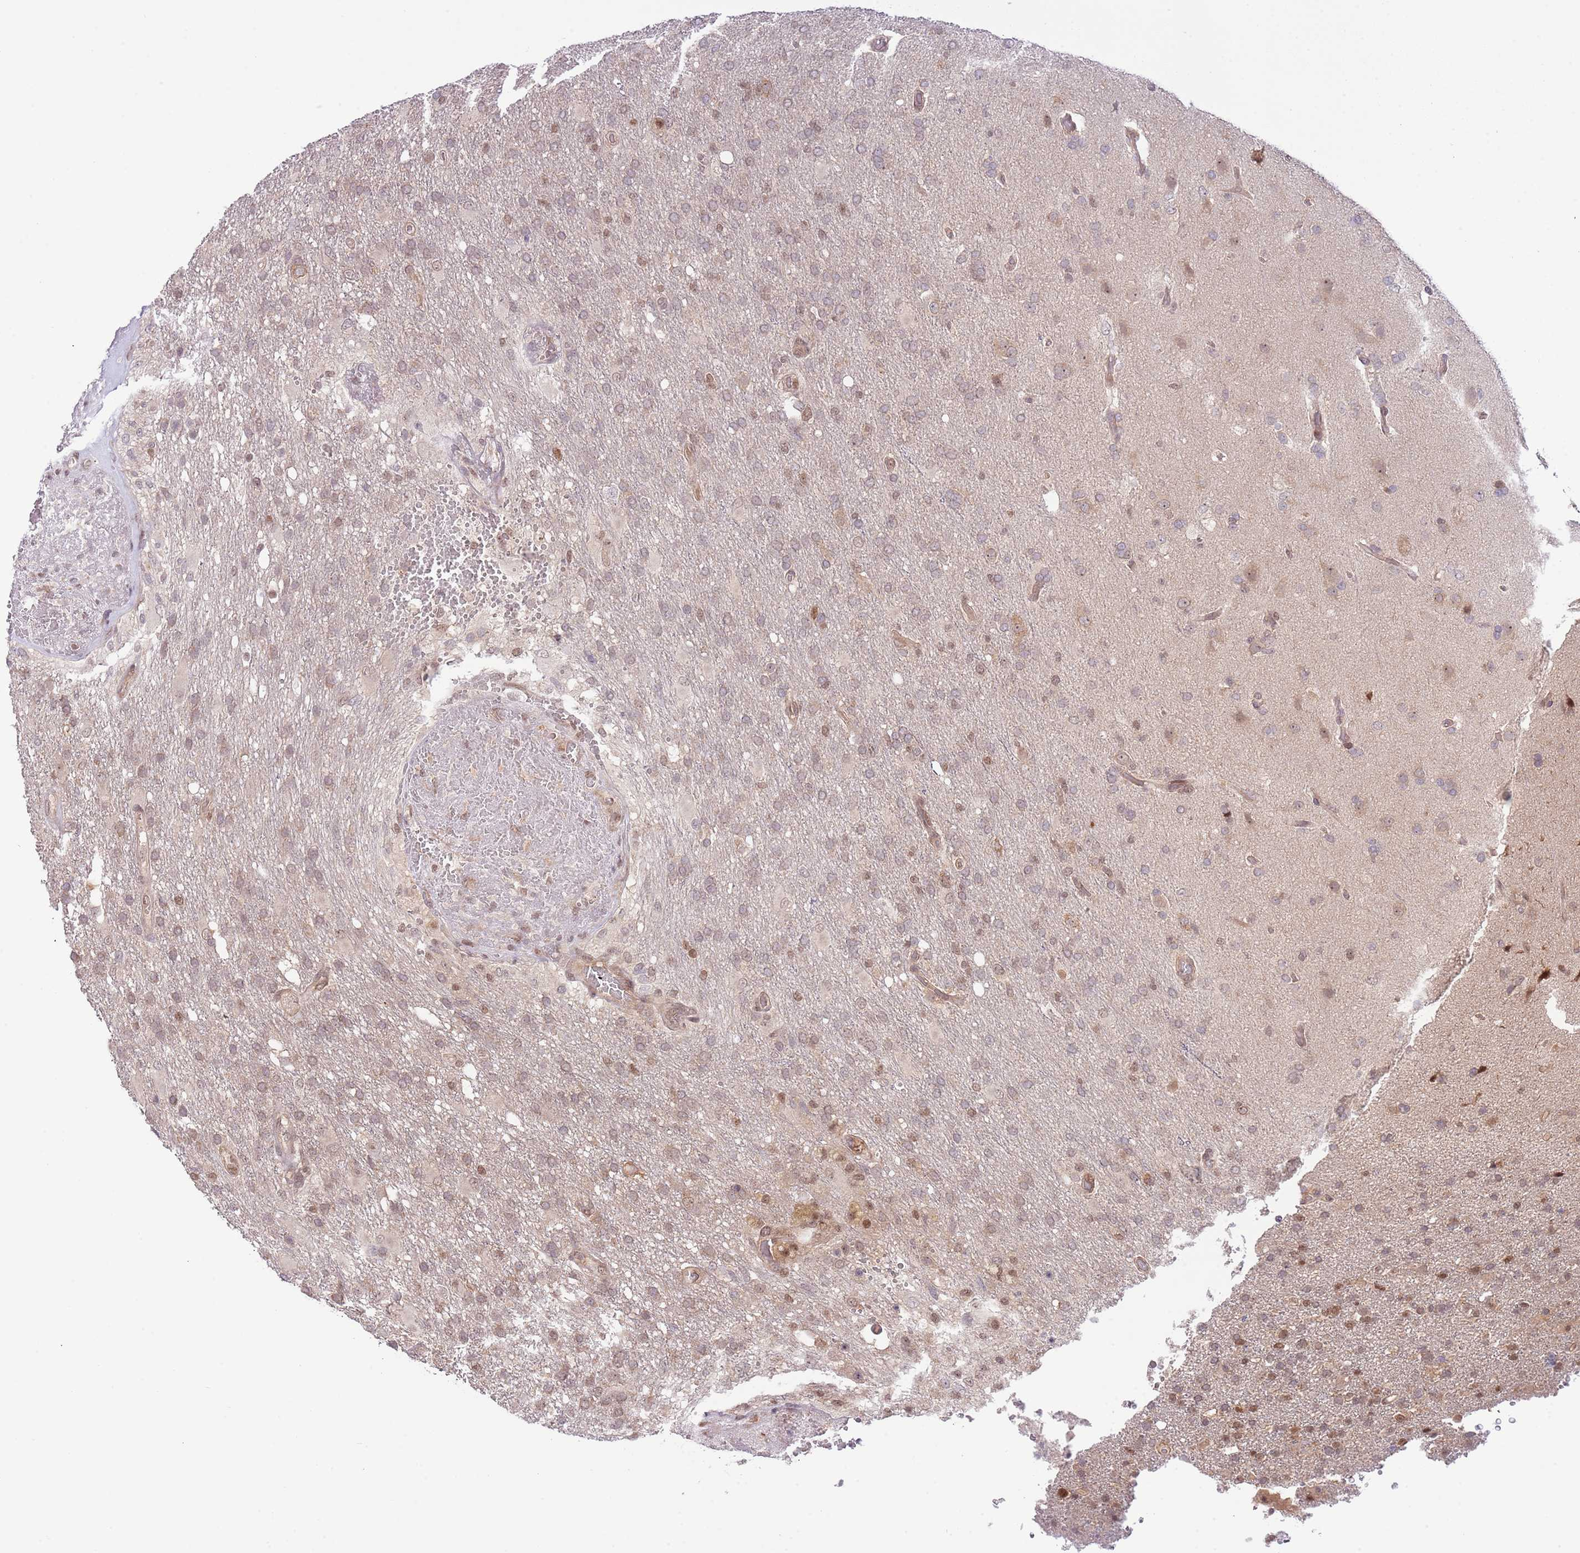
{"staining": {"intensity": "moderate", "quantity": ">75%", "location": "cytoplasmic/membranous,nuclear"}, "tissue": "glioma", "cell_type": "Tumor cells", "image_type": "cancer", "snomed": [{"axis": "morphology", "description": "Glioma, malignant, High grade"}, {"axis": "topography", "description": "Brain"}], "caption": "The image shows a brown stain indicating the presence of a protein in the cytoplasmic/membranous and nuclear of tumor cells in high-grade glioma (malignant). The protein of interest is shown in brown color, while the nuclei are stained blue.", "gene": "CHD1", "patient": {"sex": "female", "age": 74}}